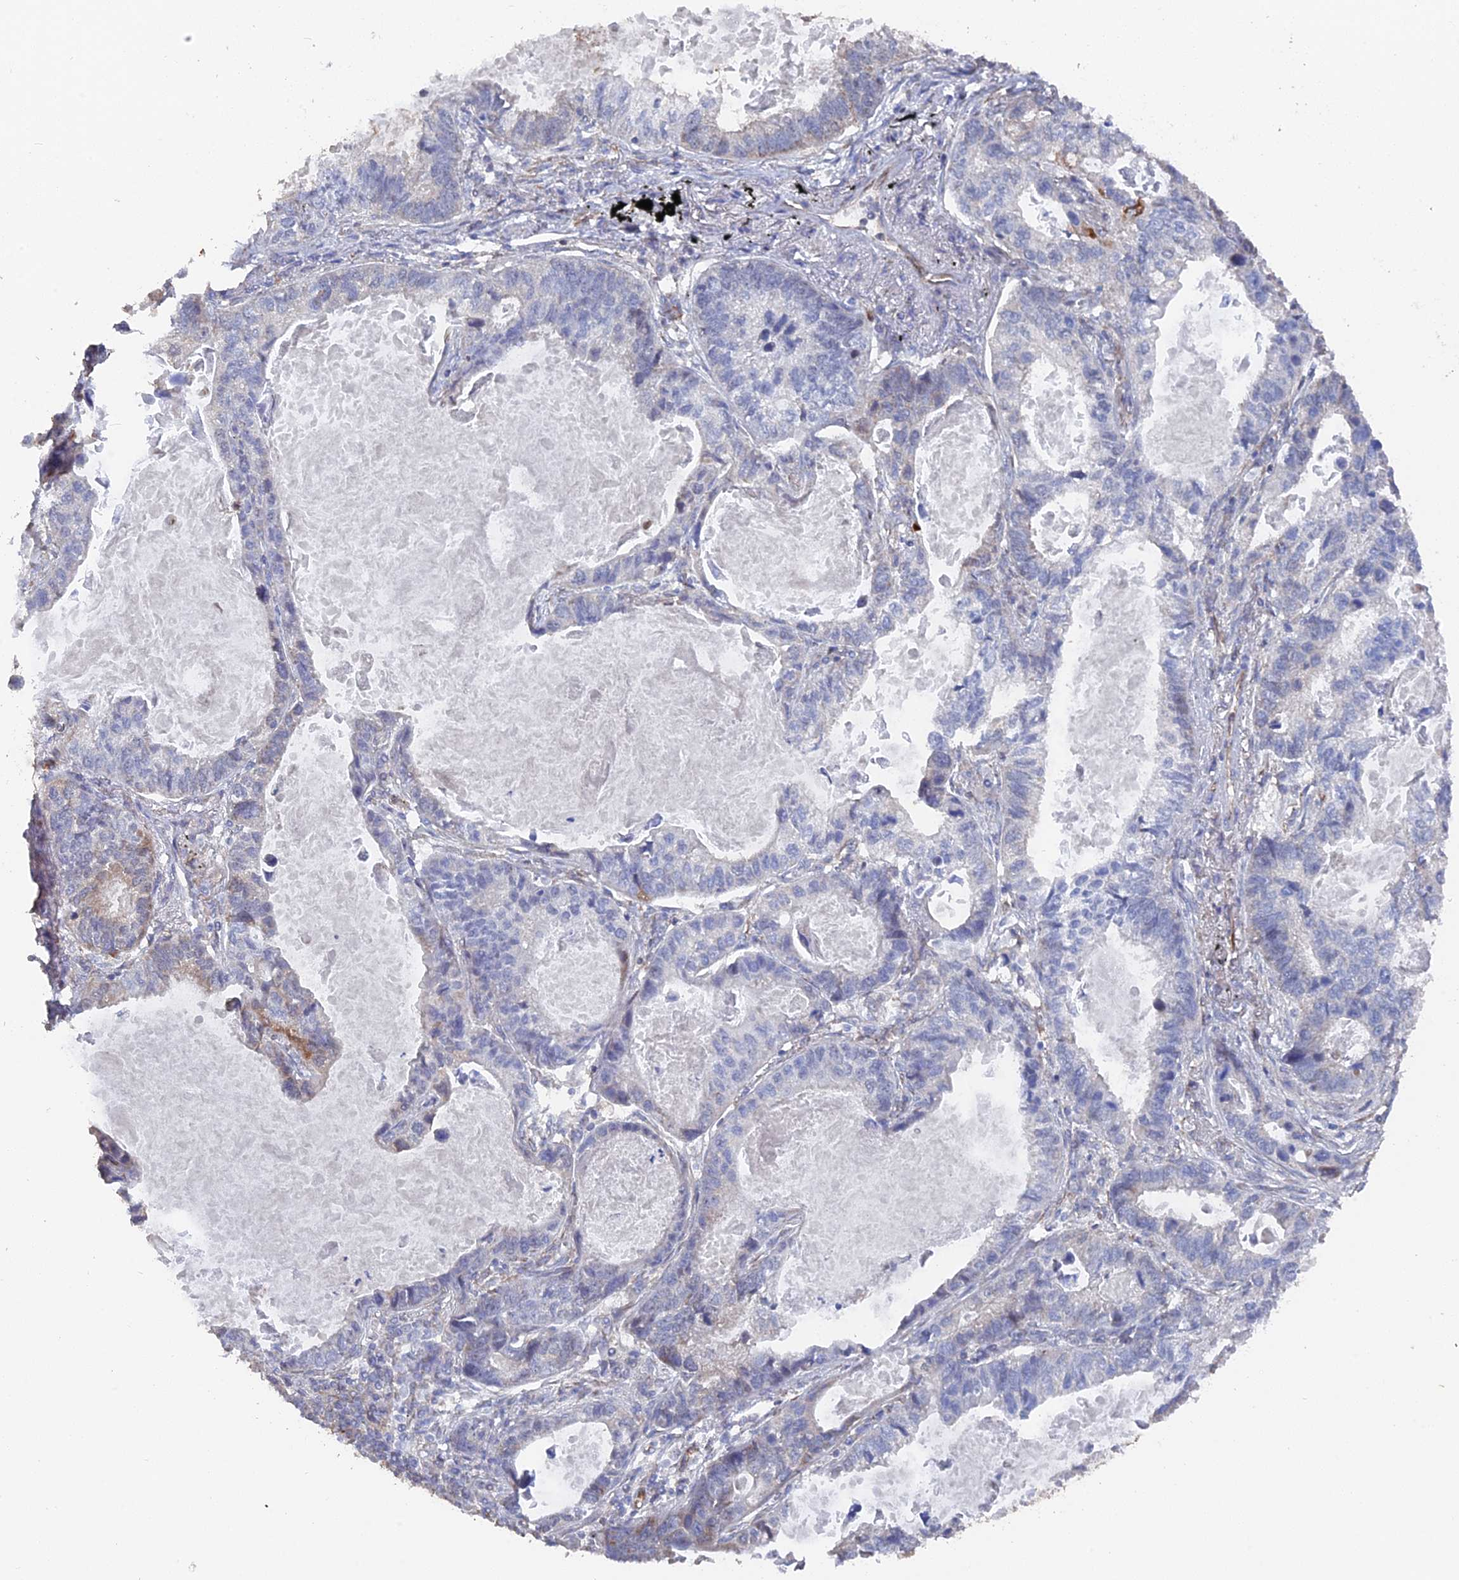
{"staining": {"intensity": "moderate", "quantity": "<25%", "location": "cytoplasmic/membranous"}, "tissue": "lung cancer", "cell_type": "Tumor cells", "image_type": "cancer", "snomed": [{"axis": "morphology", "description": "Adenocarcinoma, NOS"}, {"axis": "topography", "description": "Lung"}], "caption": "A micrograph showing moderate cytoplasmic/membranous staining in about <25% of tumor cells in adenocarcinoma (lung), as visualized by brown immunohistochemical staining.", "gene": "SEMG2", "patient": {"sex": "male", "age": 67}}